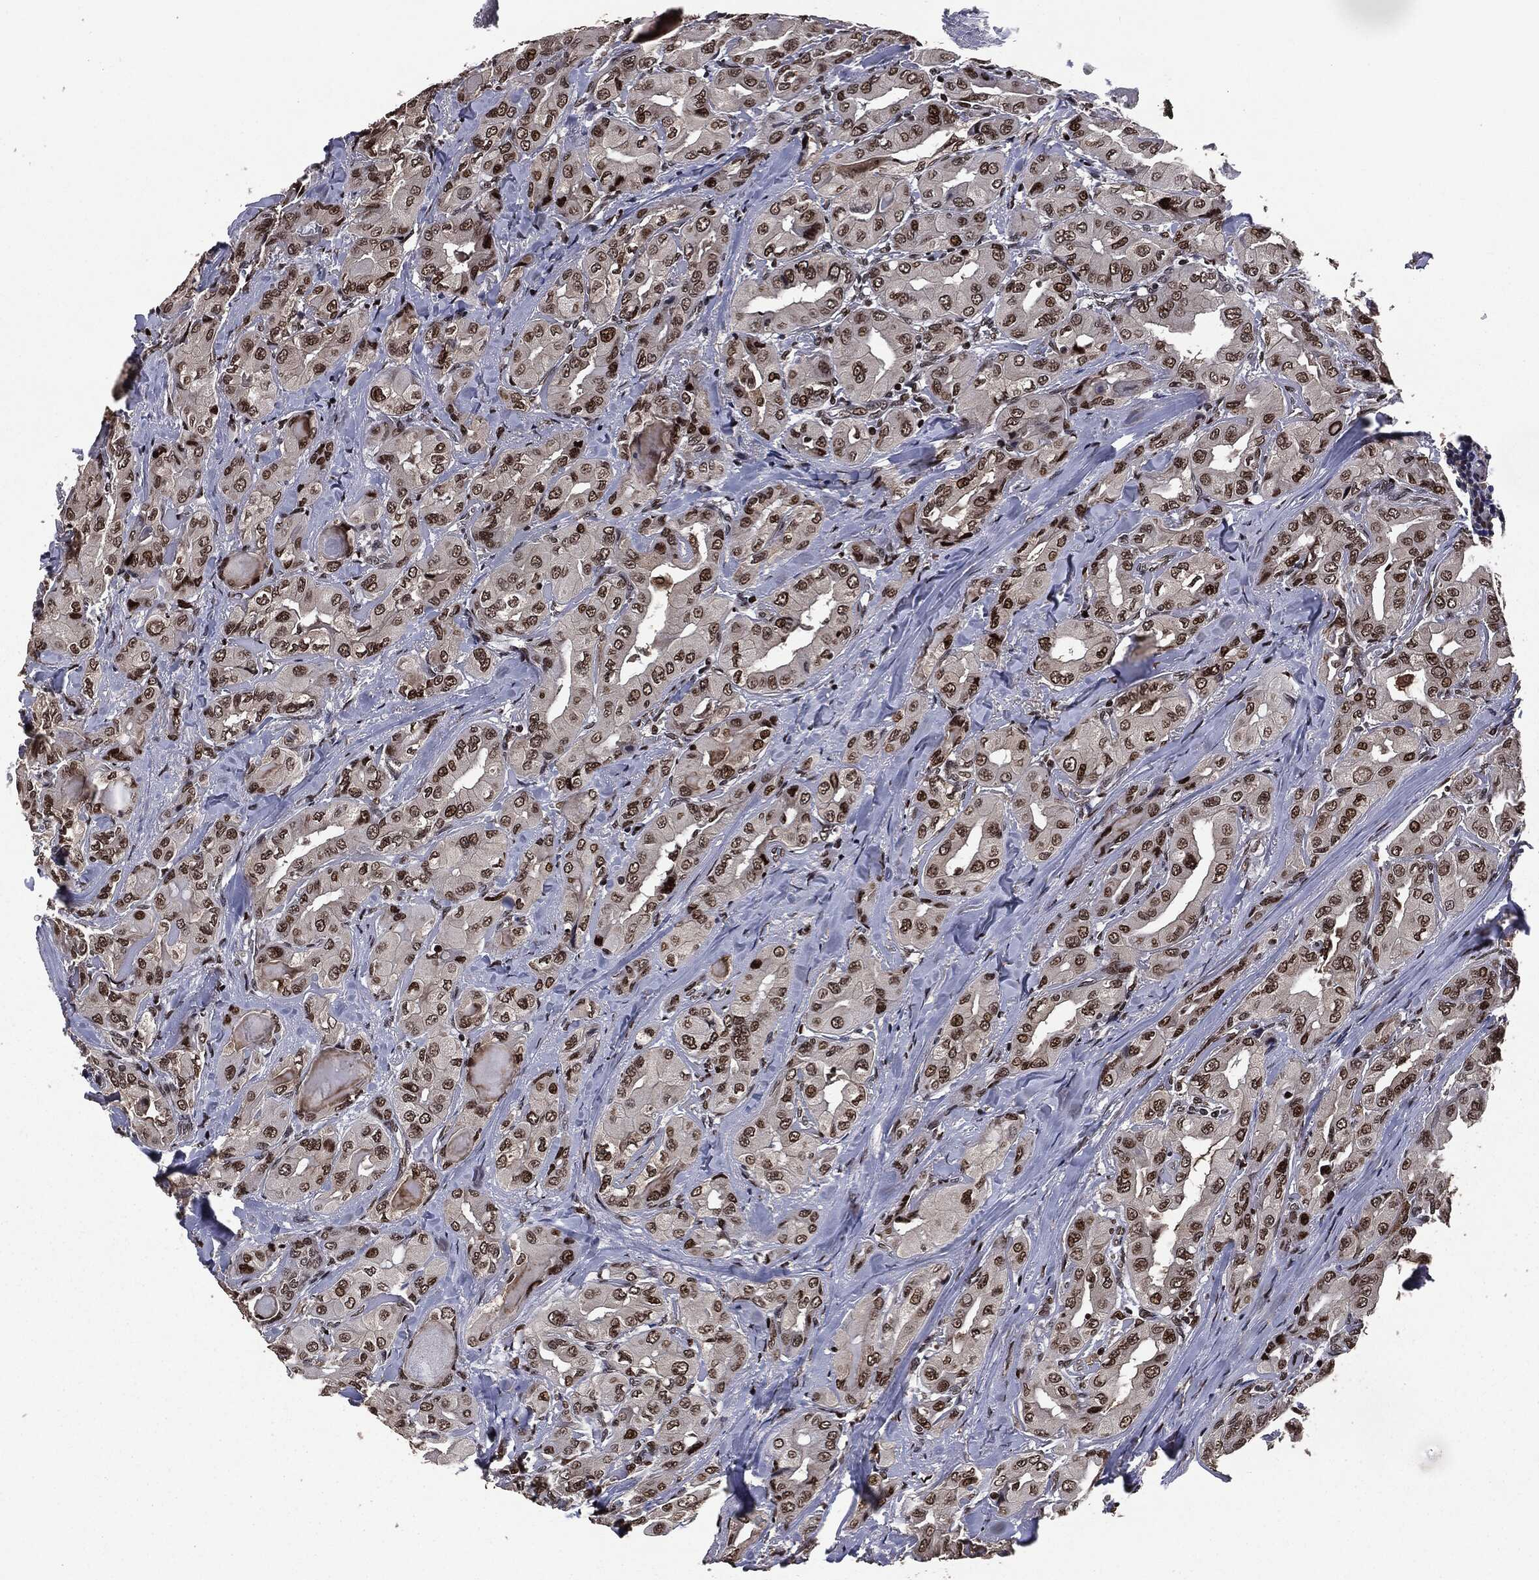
{"staining": {"intensity": "strong", "quantity": "25%-75%", "location": "nuclear"}, "tissue": "thyroid cancer", "cell_type": "Tumor cells", "image_type": "cancer", "snomed": [{"axis": "morphology", "description": "Normal tissue, NOS"}, {"axis": "morphology", "description": "Papillary adenocarcinoma, NOS"}, {"axis": "topography", "description": "Thyroid gland"}], "caption": "Immunohistochemical staining of human thyroid cancer (papillary adenocarcinoma) reveals high levels of strong nuclear expression in about 25%-75% of tumor cells. Using DAB (brown) and hematoxylin (blue) stains, captured at high magnification using brightfield microscopy.", "gene": "DVL2", "patient": {"sex": "female", "age": 66}}